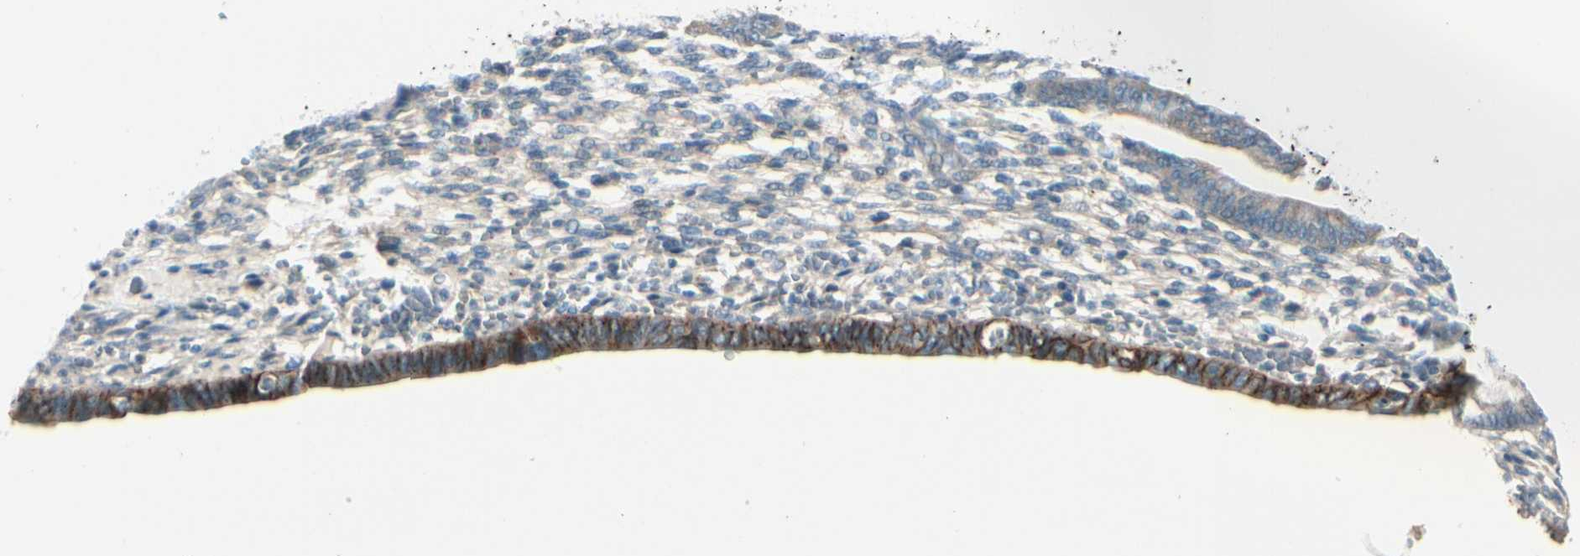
{"staining": {"intensity": "negative", "quantity": "none", "location": "none"}, "tissue": "endometrium", "cell_type": "Cells in endometrial stroma", "image_type": "normal", "snomed": [{"axis": "morphology", "description": "Normal tissue, NOS"}, {"axis": "topography", "description": "Endometrium"}], "caption": "This is a micrograph of immunohistochemistry staining of normal endometrium, which shows no staining in cells in endometrial stroma. Brightfield microscopy of IHC stained with DAB (brown) and hematoxylin (blue), captured at high magnification.", "gene": "ITGA3", "patient": {"sex": "female", "age": 57}}